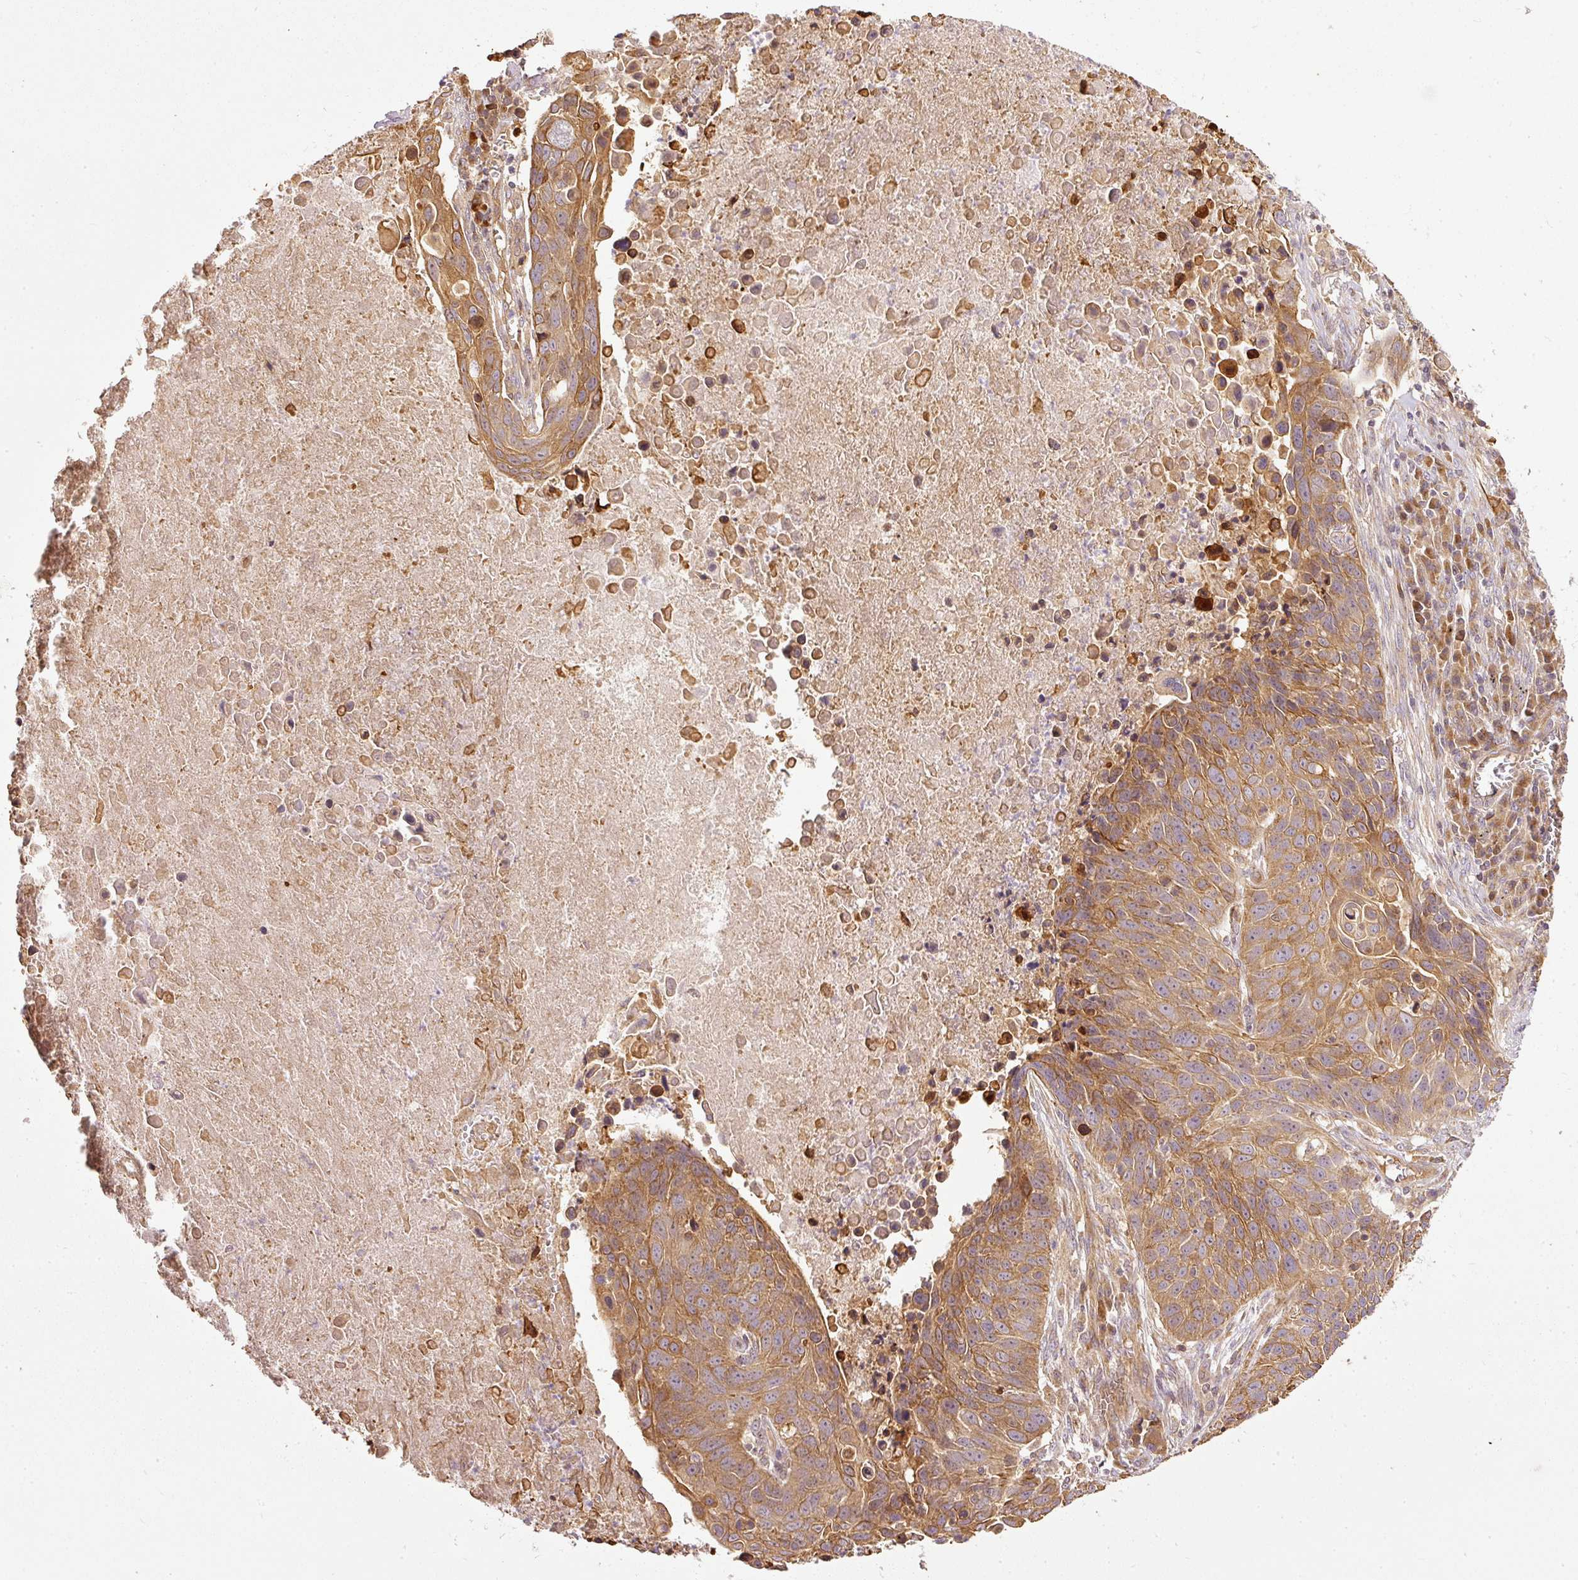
{"staining": {"intensity": "moderate", "quantity": ">75%", "location": "cytoplasmic/membranous"}, "tissue": "lung cancer", "cell_type": "Tumor cells", "image_type": "cancer", "snomed": [{"axis": "morphology", "description": "Squamous cell carcinoma, NOS"}, {"axis": "topography", "description": "Lung"}], "caption": "Tumor cells exhibit medium levels of moderate cytoplasmic/membranous positivity in approximately >75% of cells in lung squamous cell carcinoma. (brown staining indicates protein expression, while blue staining denotes nuclei).", "gene": "MIF4GD", "patient": {"sex": "male", "age": 78}}